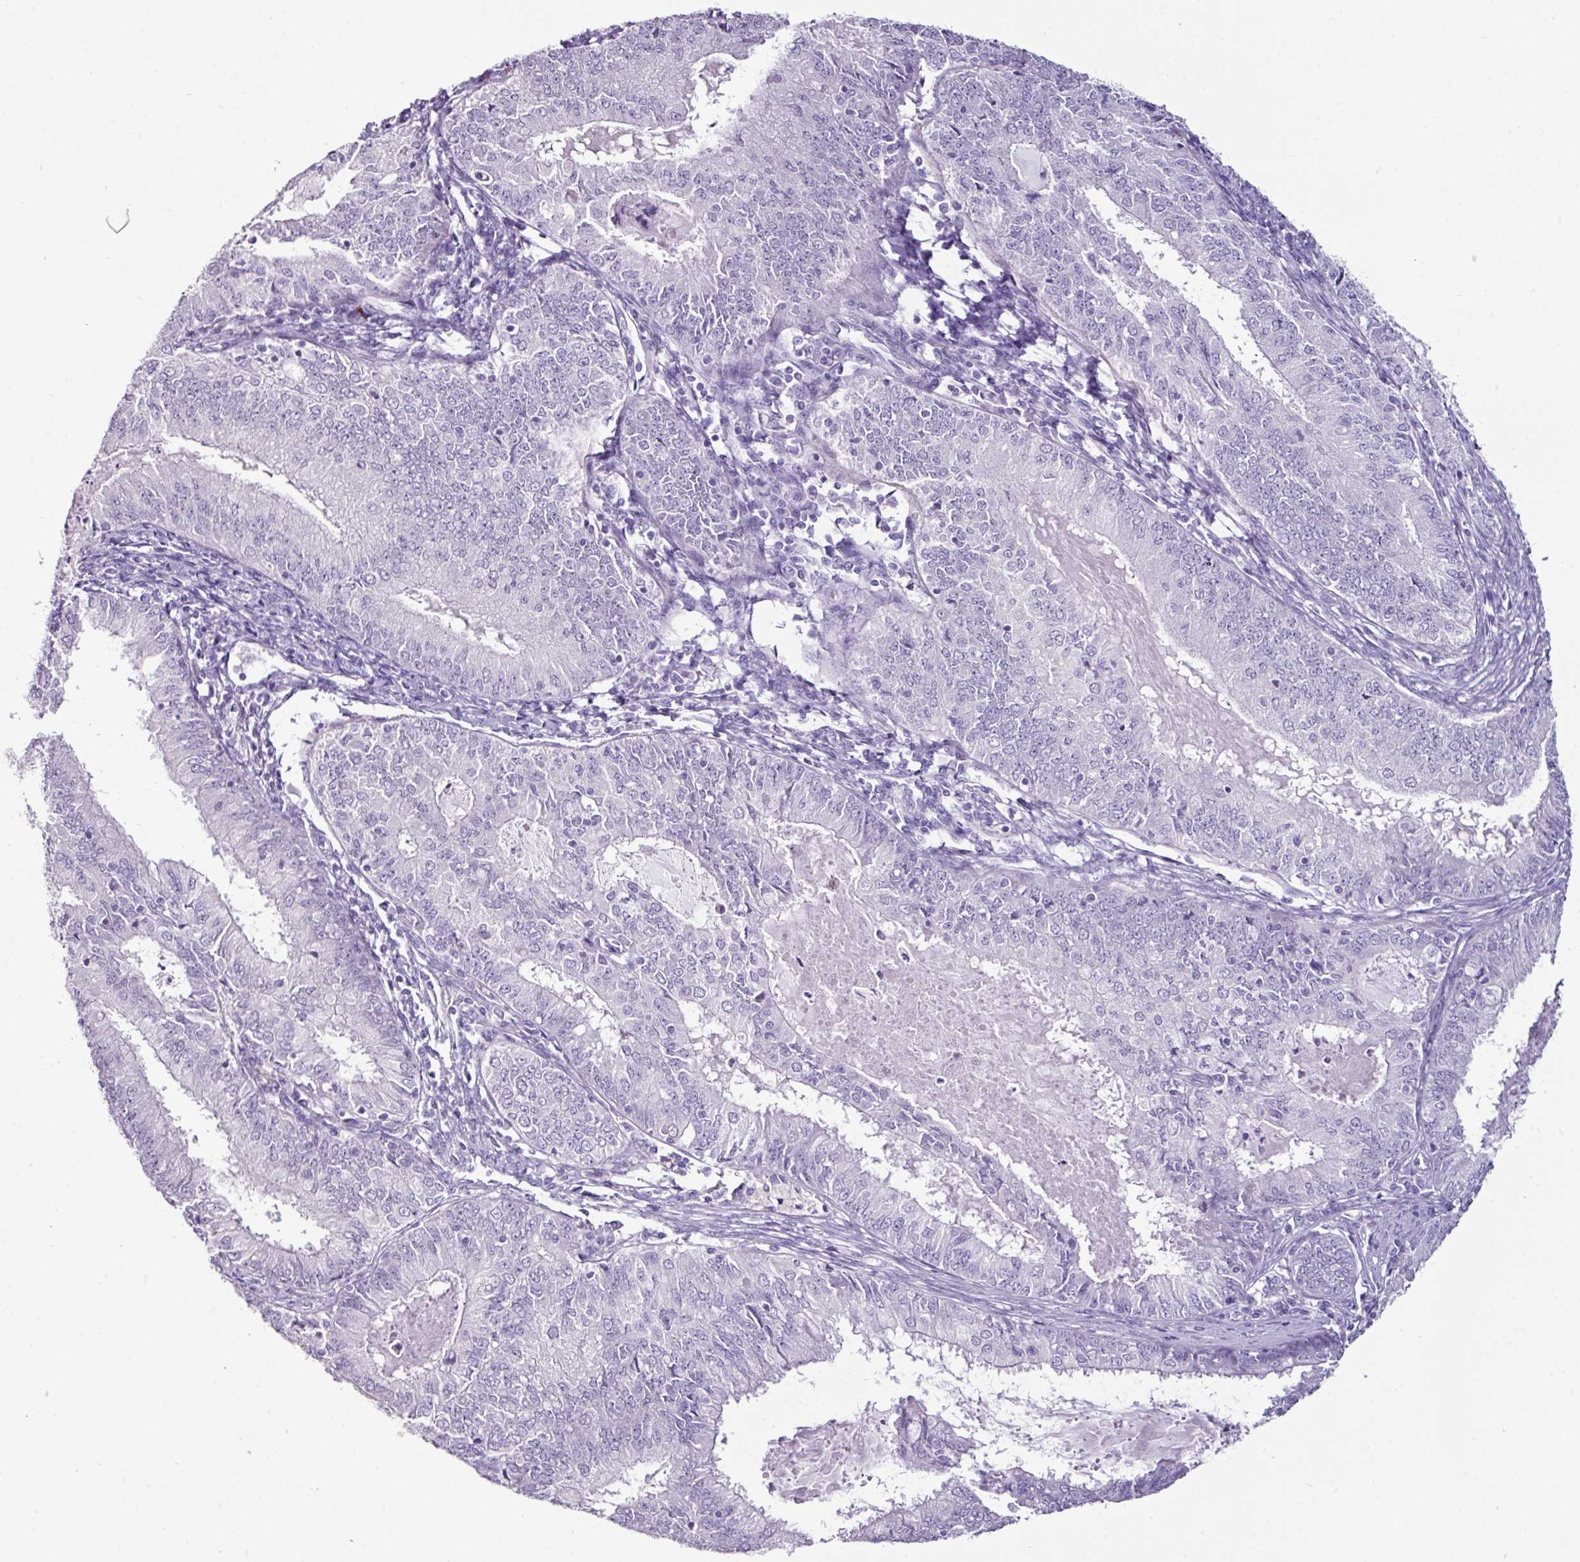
{"staining": {"intensity": "negative", "quantity": "none", "location": "none"}, "tissue": "endometrial cancer", "cell_type": "Tumor cells", "image_type": "cancer", "snomed": [{"axis": "morphology", "description": "Adenocarcinoma, NOS"}, {"axis": "topography", "description": "Endometrium"}], "caption": "Endometrial cancer (adenocarcinoma) stained for a protein using IHC displays no expression tumor cells.", "gene": "GLP2R", "patient": {"sex": "female", "age": 57}}